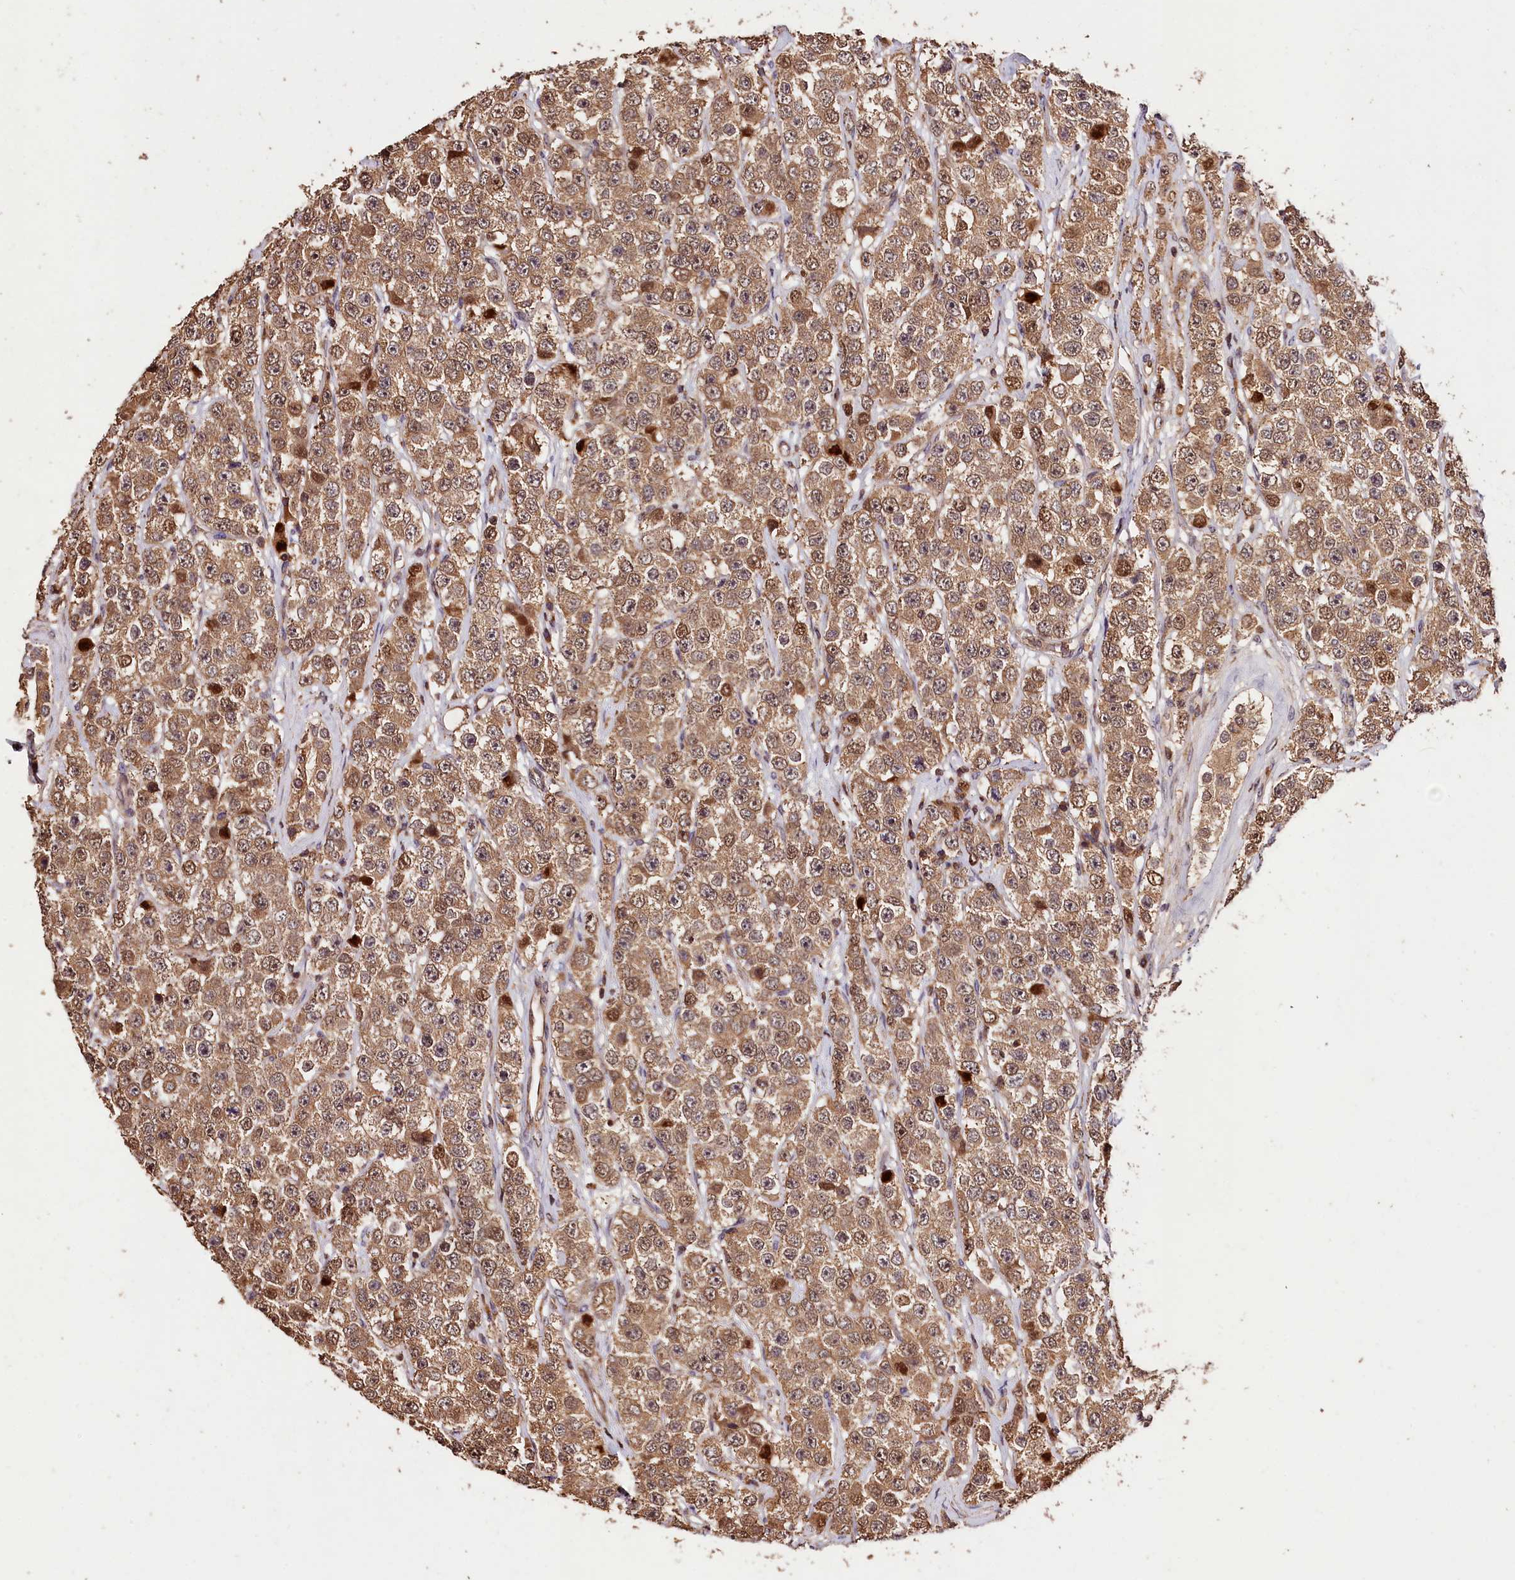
{"staining": {"intensity": "moderate", "quantity": ">75%", "location": "cytoplasmic/membranous,nuclear"}, "tissue": "testis cancer", "cell_type": "Tumor cells", "image_type": "cancer", "snomed": [{"axis": "morphology", "description": "Seminoma, NOS"}, {"axis": "topography", "description": "Testis"}], "caption": "Immunohistochemistry histopathology image of neoplastic tissue: testis cancer stained using immunohistochemistry demonstrates medium levels of moderate protein expression localized specifically in the cytoplasmic/membranous and nuclear of tumor cells, appearing as a cytoplasmic/membranous and nuclear brown color.", "gene": "KPTN", "patient": {"sex": "male", "age": 28}}